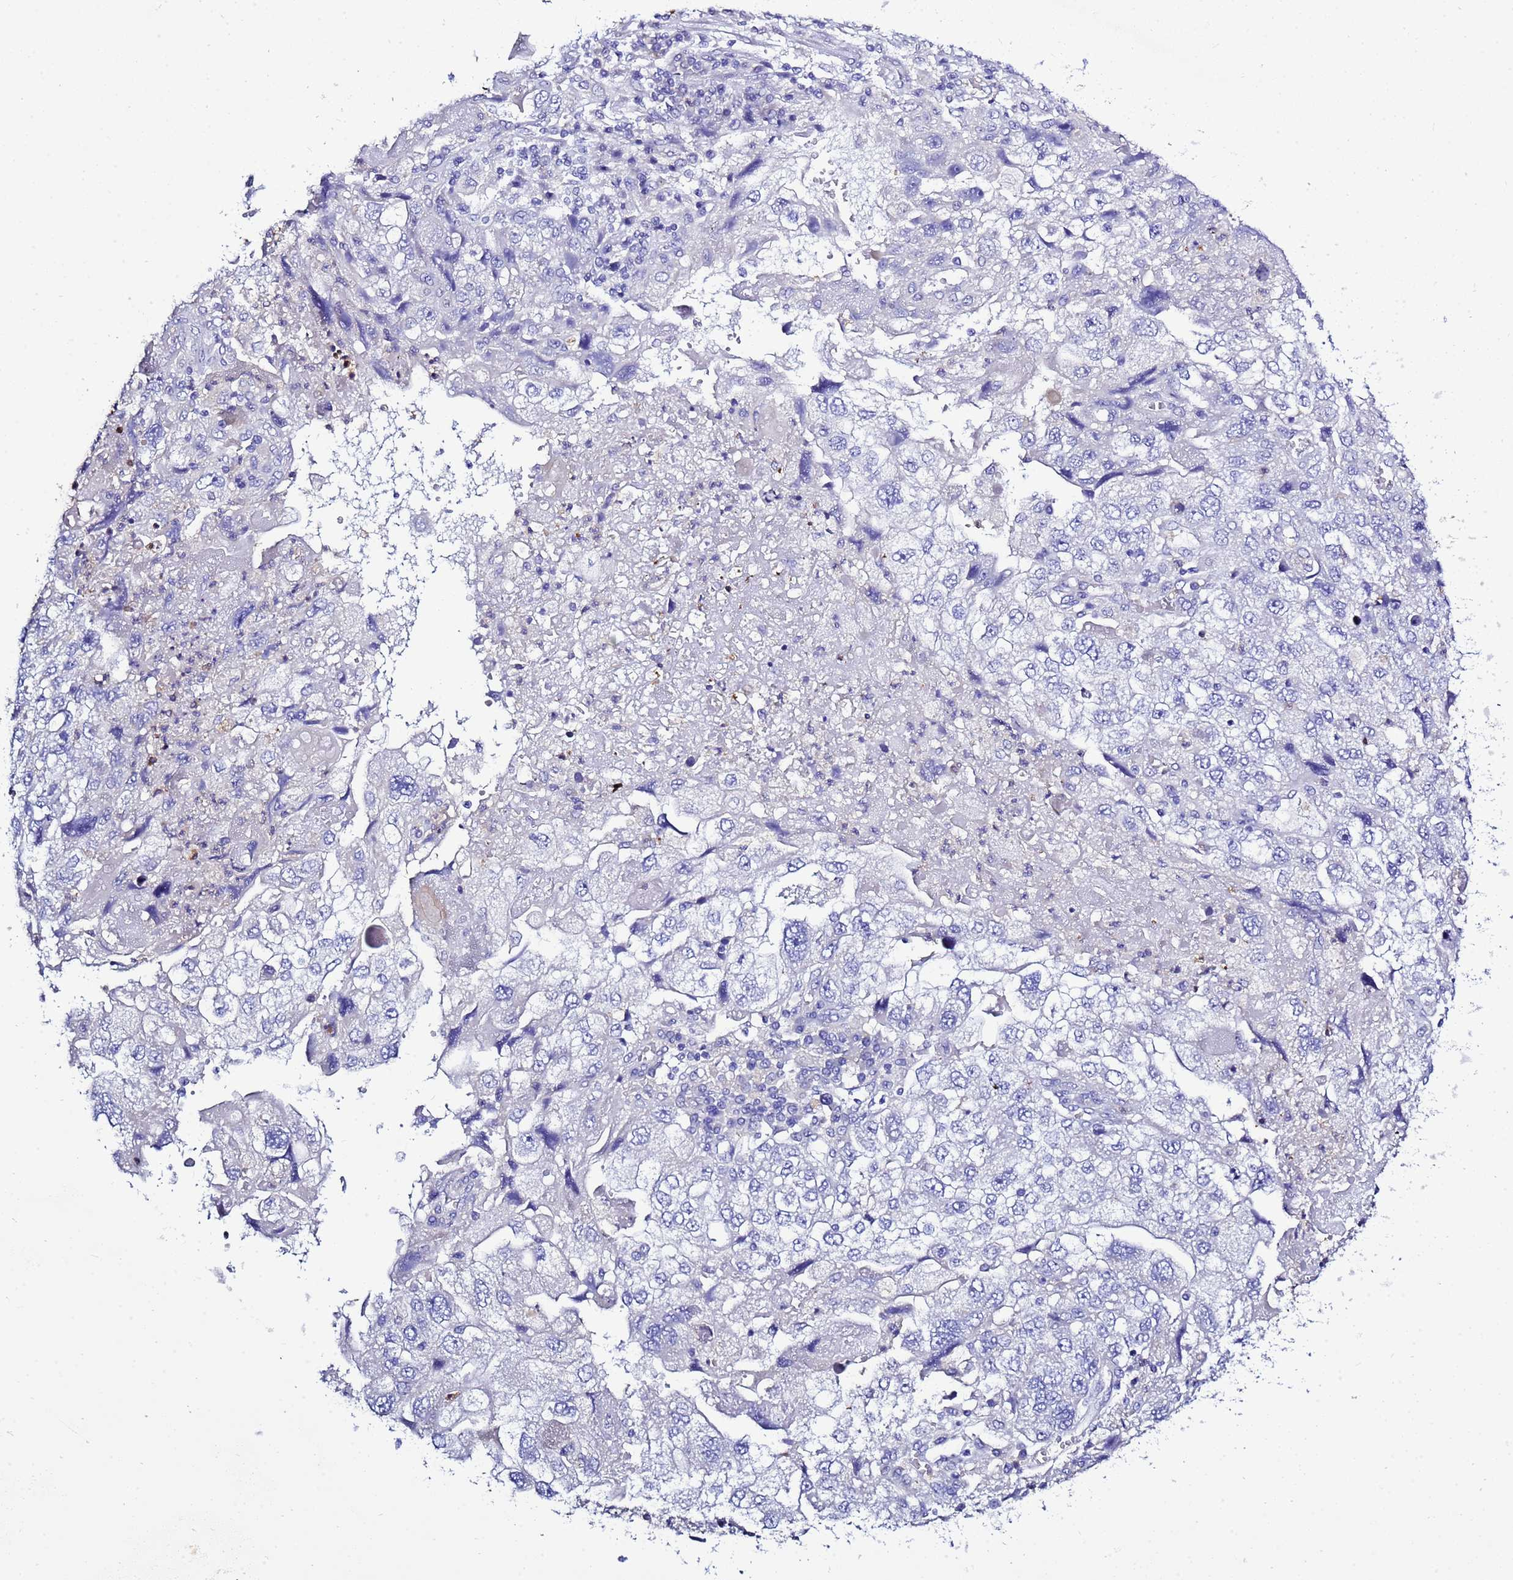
{"staining": {"intensity": "negative", "quantity": "none", "location": "none"}, "tissue": "endometrial cancer", "cell_type": "Tumor cells", "image_type": "cancer", "snomed": [{"axis": "morphology", "description": "Adenocarcinoma, NOS"}, {"axis": "topography", "description": "Endometrium"}], "caption": "DAB (3,3'-diaminobenzidine) immunohistochemical staining of endometrial adenocarcinoma demonstrates no significant positivity in tumor cells. The staining was performed using DAB to visualize the protein expression in brown, while the nuclei were stained in blue with hematoxylin (Magnification: 20x).", "gene": "KICS2", "patient": {"sex": "female", "age": 49}}